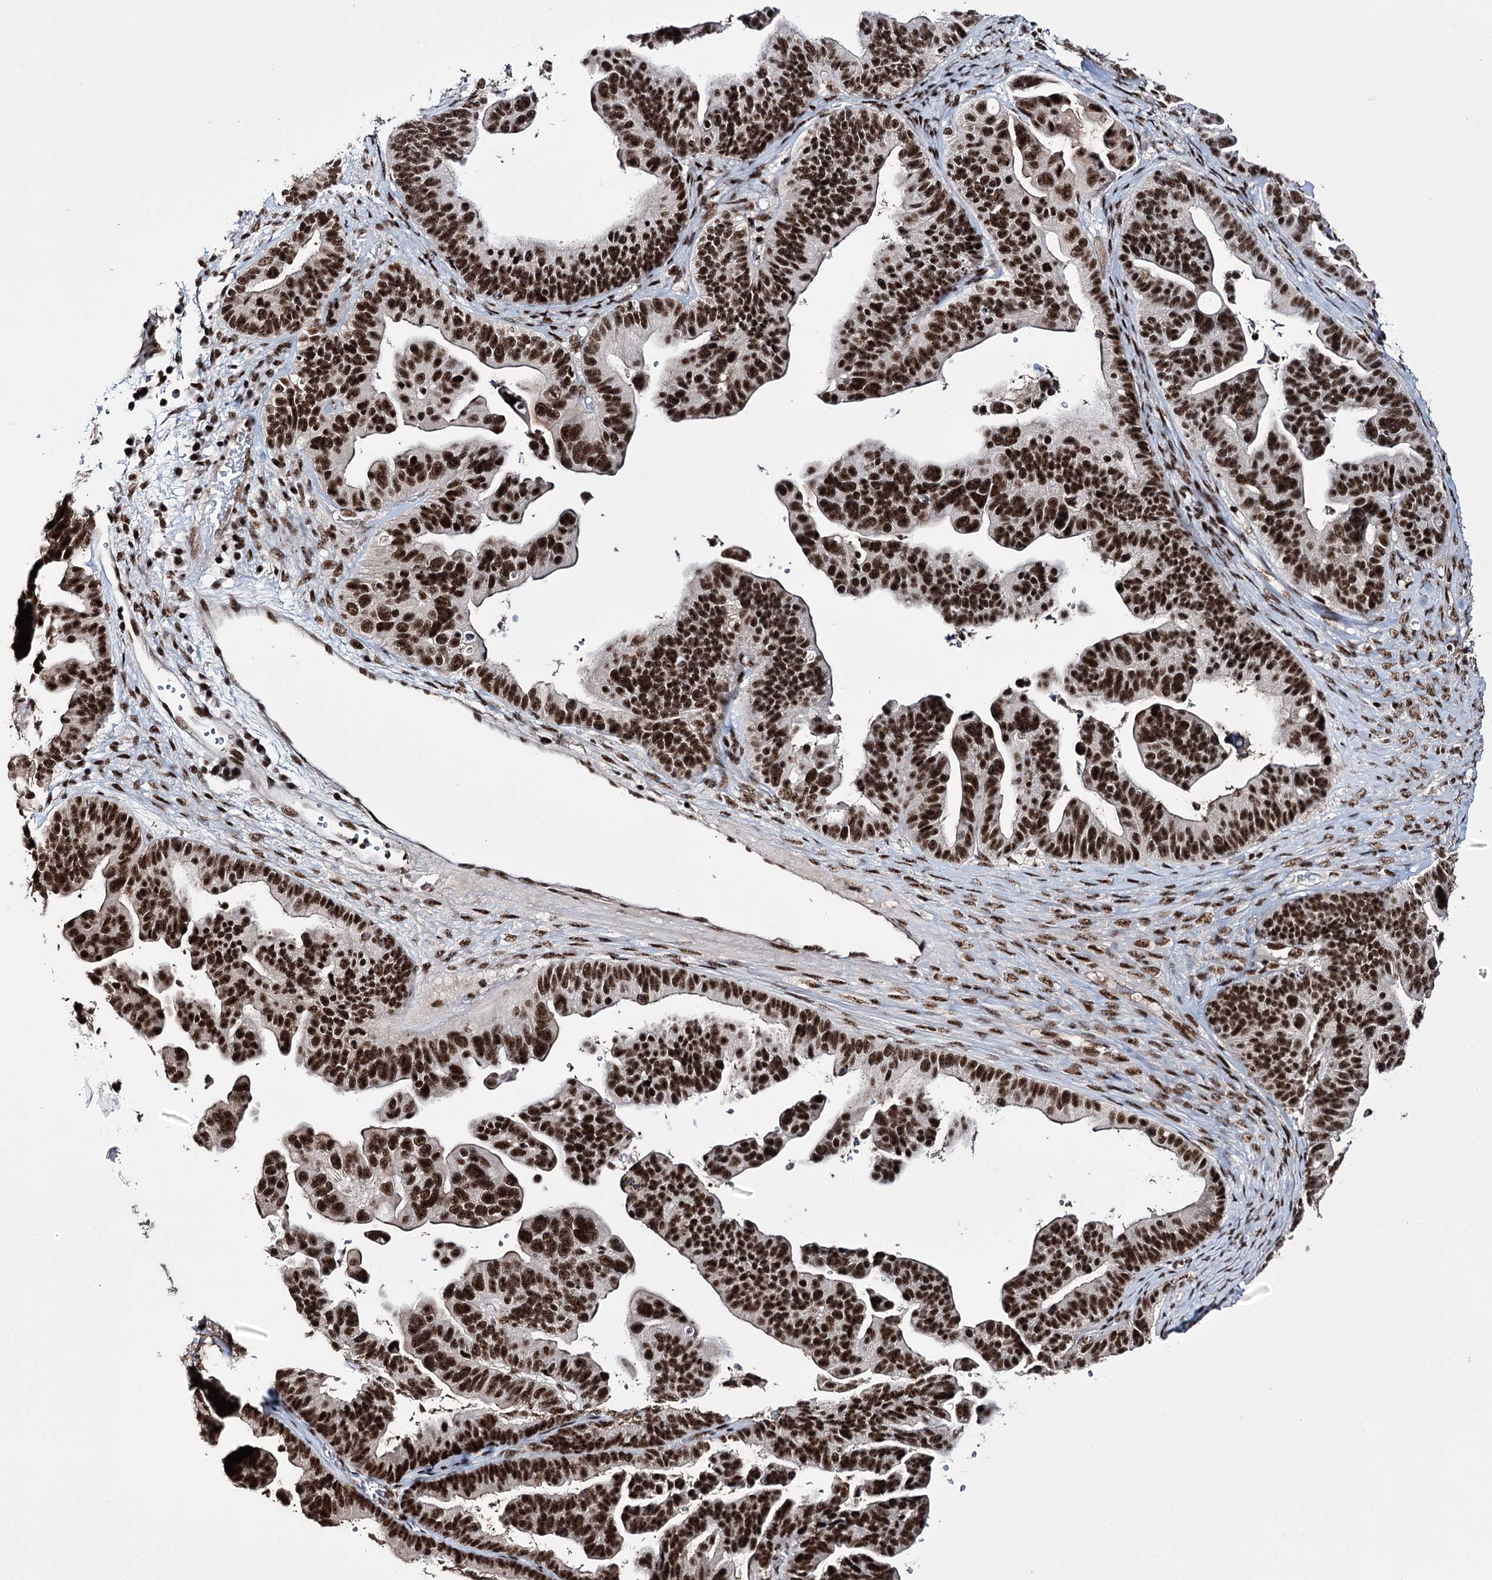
{"staining": {"intensity": "strong", "quantity": ">75%", "location": "nuclear"}, "tissue": "ovarian cancer", "cell_type": "Tumor cells", "image_type": "cancer", "snomed": [{"axis": "morphology", "description": "Cystadenocarcinoma, serous, NOS"}, {"axis": "topography", "description": "Ovary"}], "caption": "Ovarian cancer stained with a brown dye displays strong nuclear positive staining in about >75% of tumor cells.", "gene": "PRPF40A", "patient": {"sex": "female", "age": 56}}